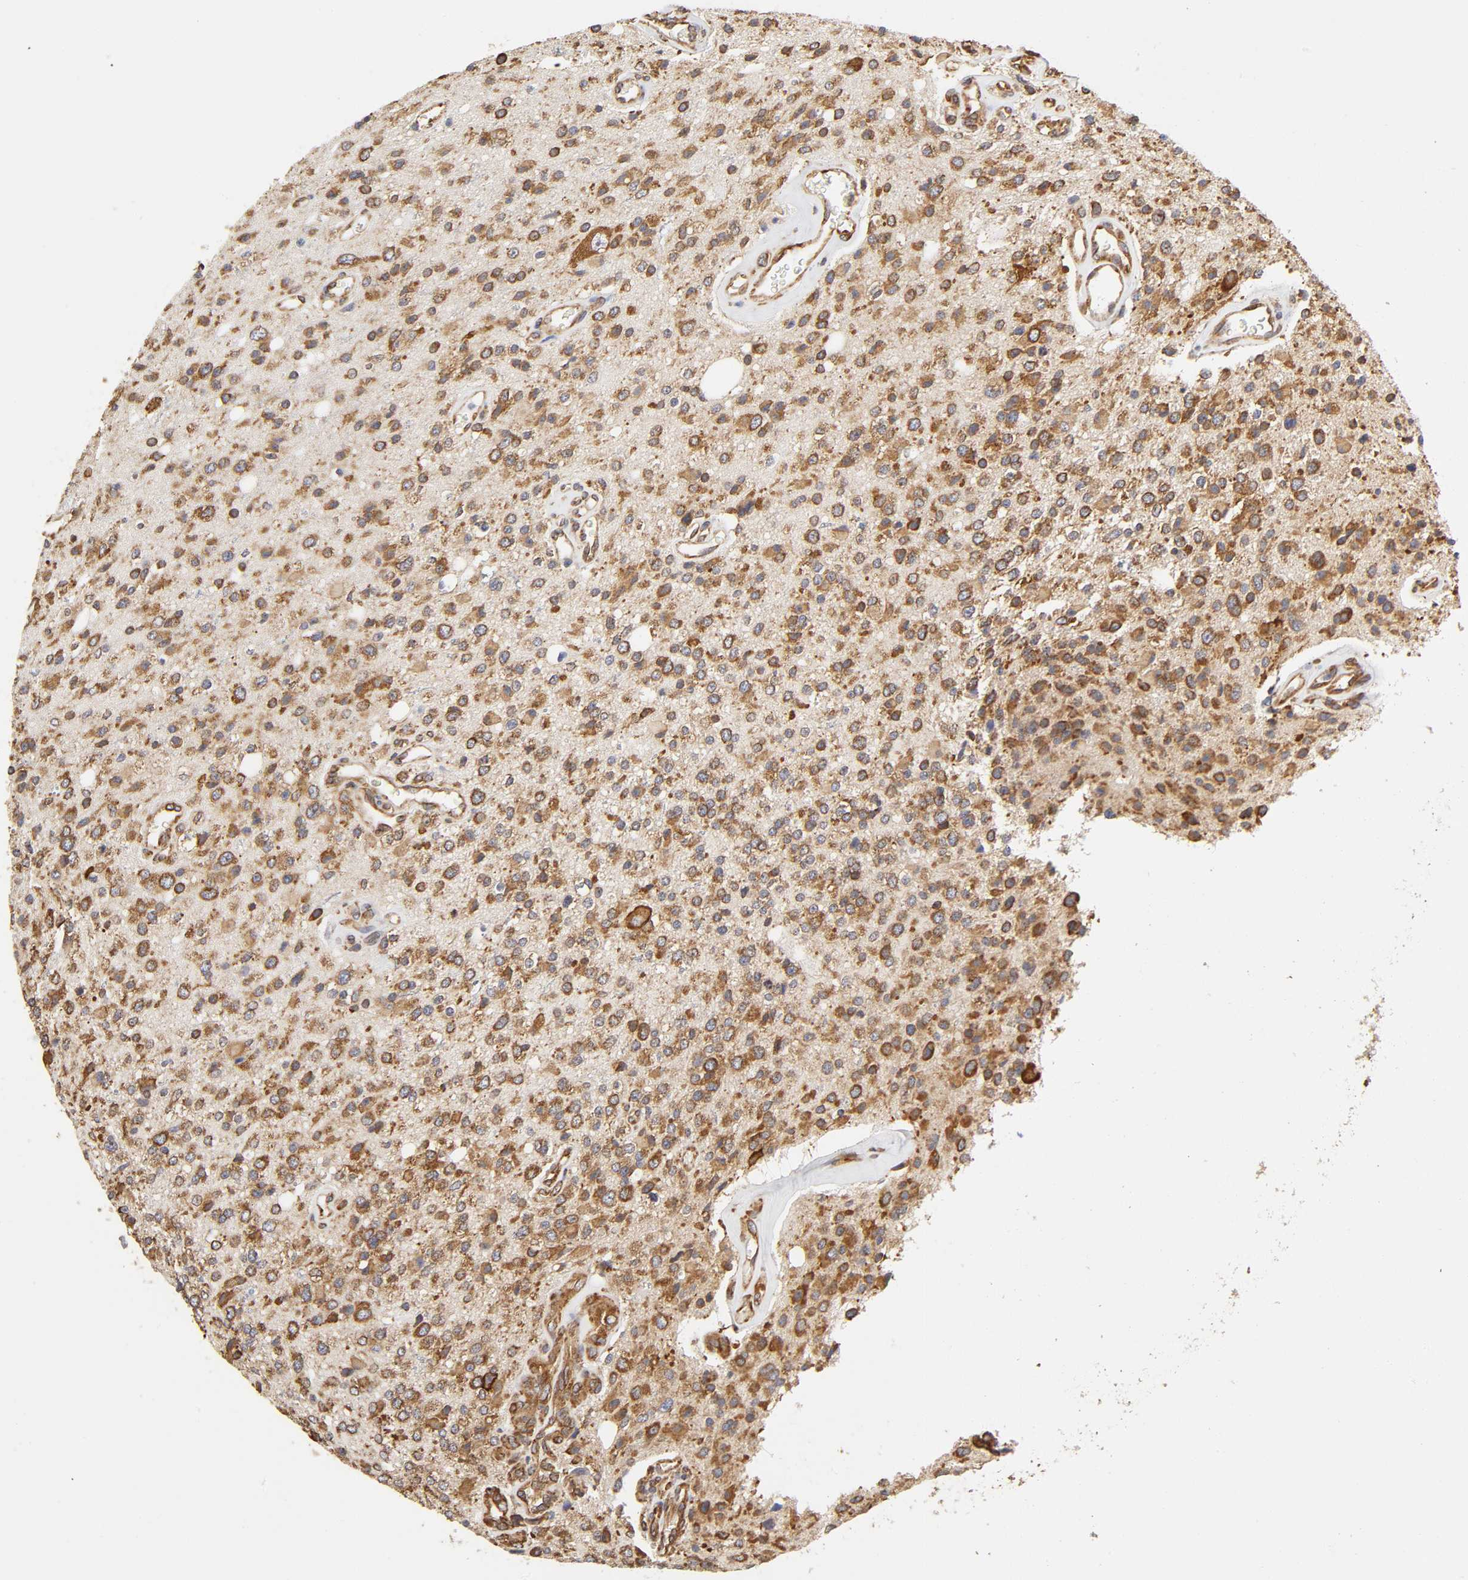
{"staining": {"intensity": "strong", "quantity": ">75%", "location": "cytoplasmic/membranous"}, "tissue": "glioma", "cell_type": "Tumor cells", "image_type": "cancer", "snomed": [{"axis": "morphology", "description": "Glioma, malignant, High grade"}, {"axis": "topography", "description": "Brain"}], "caption": "Strong cytoplasmic/membranous protein staining is identified in about >75% of tumor cells in glioma.", "gene": "RPL14", "patient": {"sex": "male", "age": 47}}